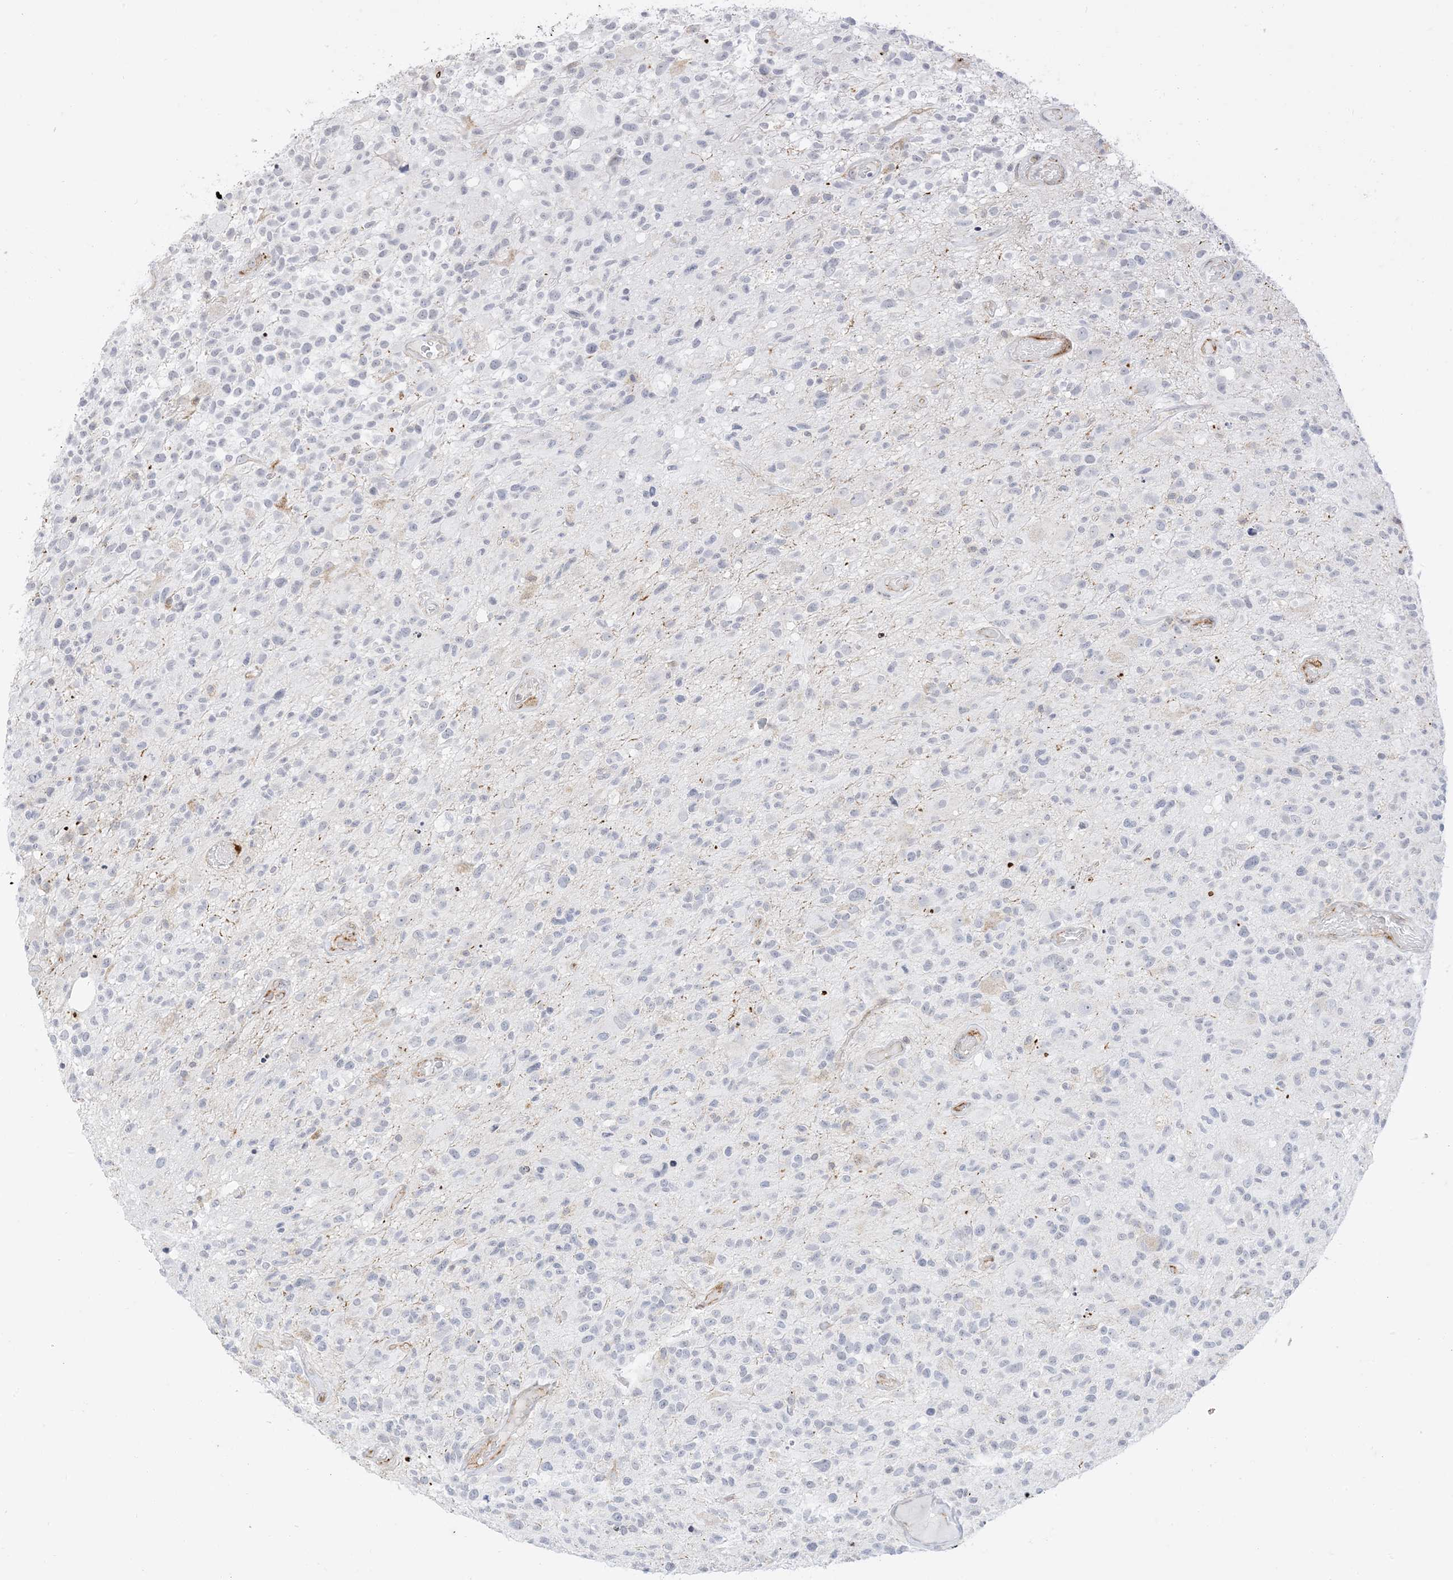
{"staining": {"intensity": "negative", "quantity": "none", "location": "none"}, "tissue": "glioma", "cell_type": "Tumor cells", "image_type": "cancer", "snomed": [{"axis": "morphology", "description": "Glioma, malignant, High grade"}, {"axis": "morphology", "description": "Glioblastoma, NOS"}, {"axis": "topography", "description": "Brain"}], "caption": "A photomicrograph of human glioma is negative for staining in tumor cells. The staining is performed using DAB brown chromogen with nuclei counter-stained in using hematoxylin.", "gene": "RAC1", "patient": {"sex": "male", "age": 60}}